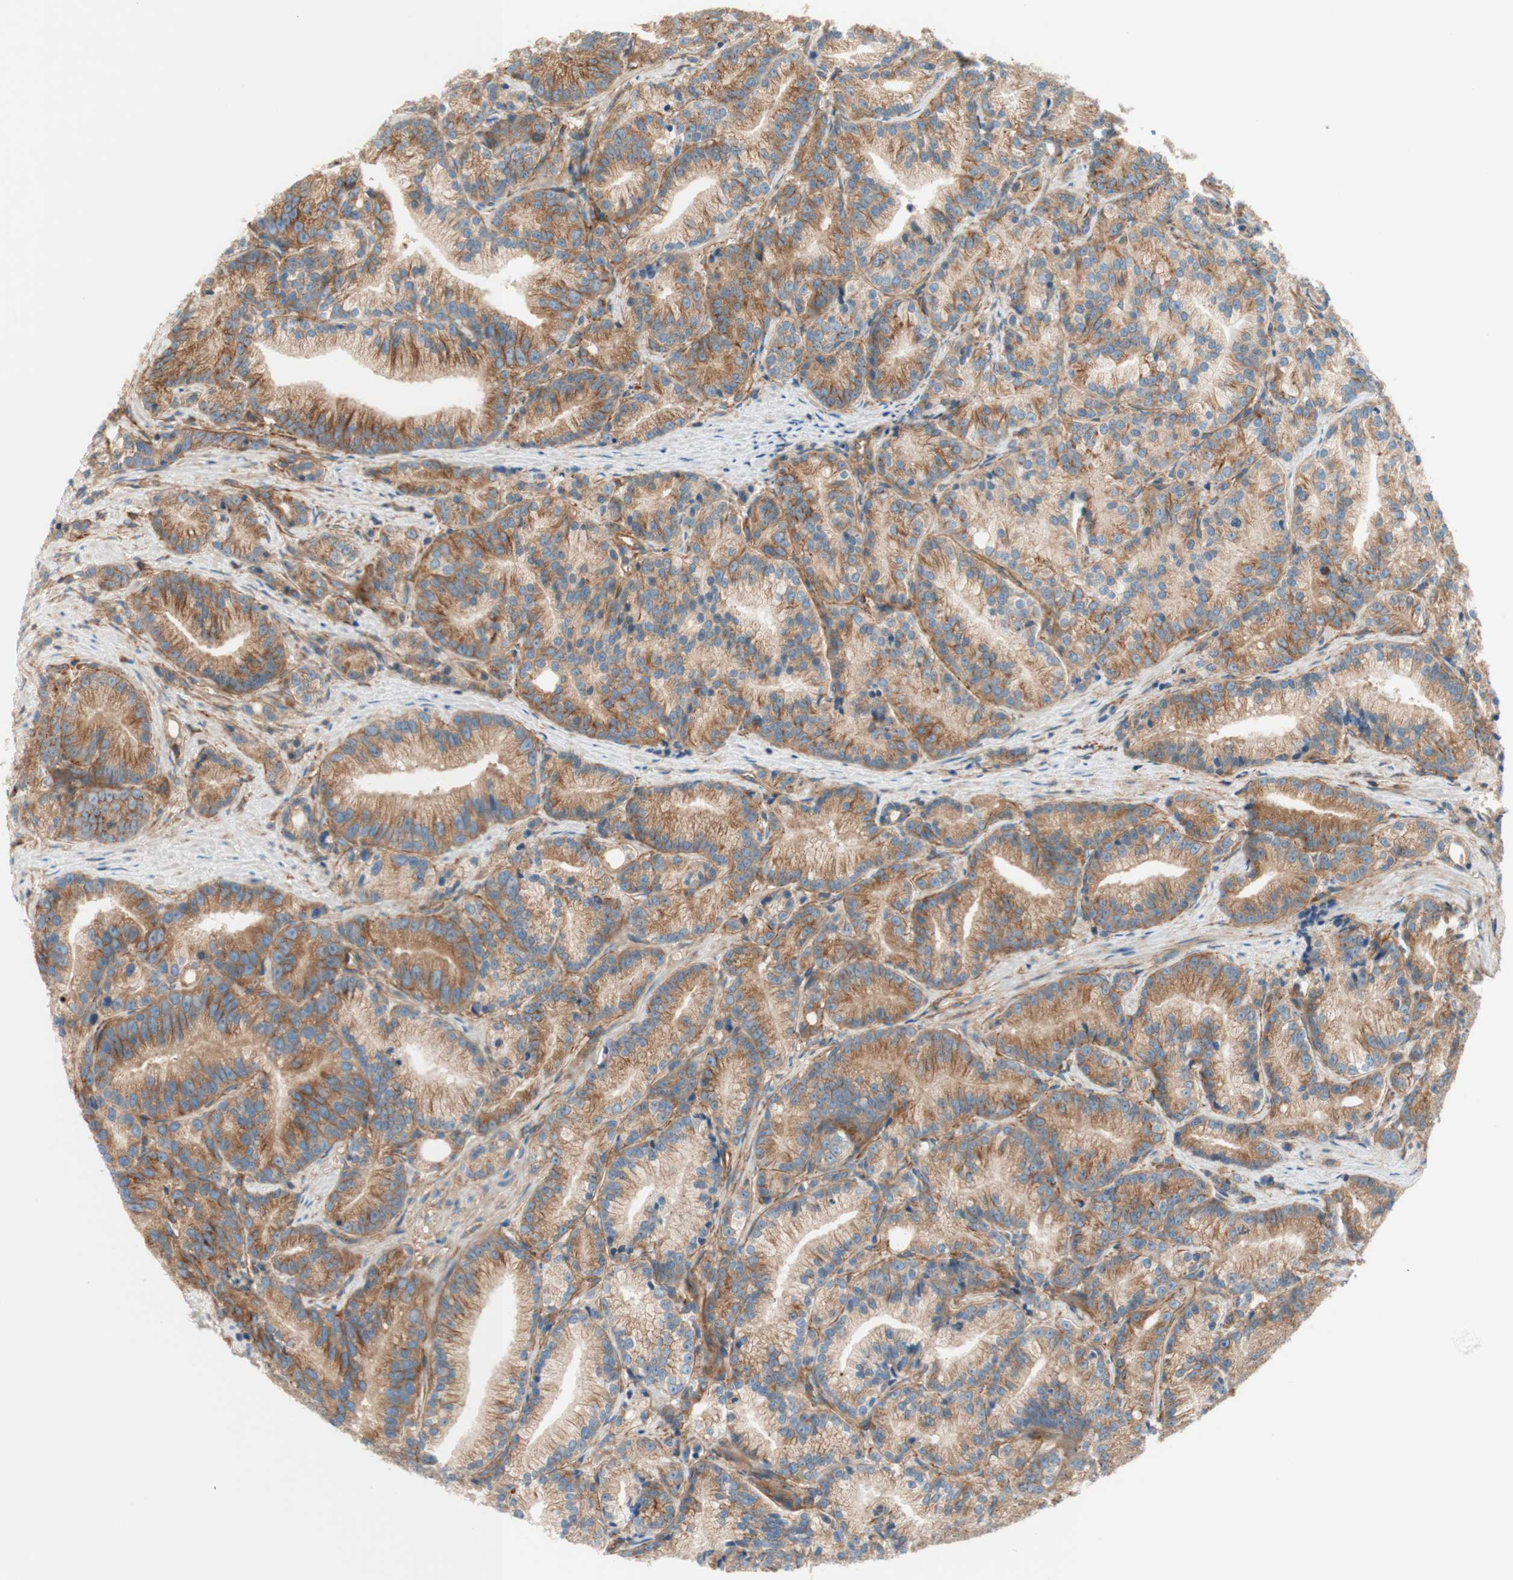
{"staining": {"intensity": "moderate", "quantity": ">75%", "location": "cytoplasmic/membranous"}, "tissue": "prostate cancer", "cell_type": "Tumor cells", "image_type": "cancer", "snomed": [{"axis": "morphology", "description": "Adenocarcinoma, Low grade"}, {"axis": "topography", "description": "Prostate"}], "caption": "A medium amount of moderate cytoplasmic/membranous staining is appreciated in approximately >75% of tumor cells in adenocarcinoma (low-grade) (prostate) tissue.", "gene": "VPS26A", "patient": {"sex": "male", "age": 89}}